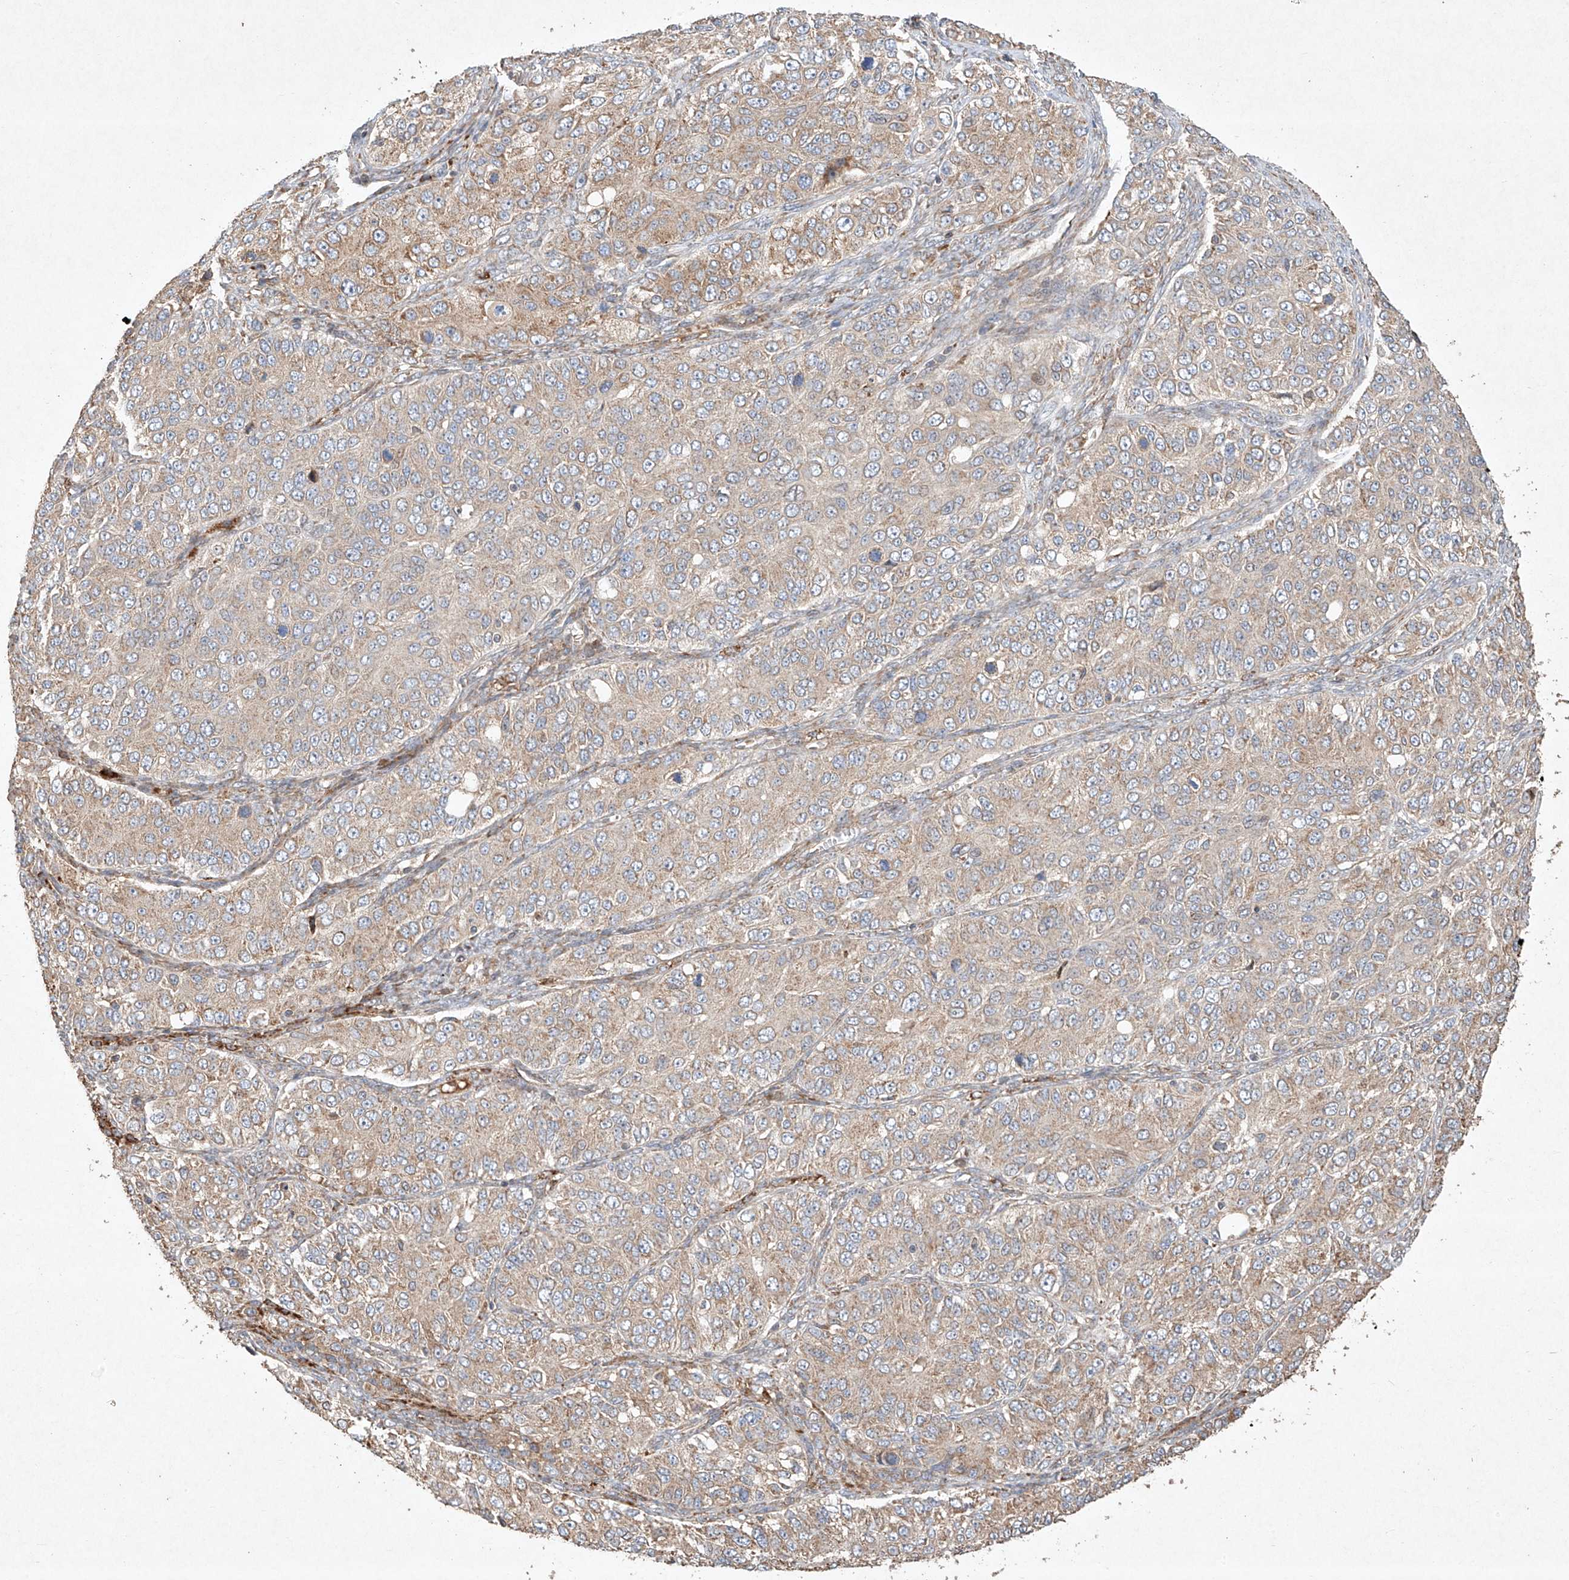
{"staining": {"intensity": "weak", "quantity": ">75%", "location": "cytoplasmic/membranous"}, "tissue": "ovarian cancer", "cell_type": "Tumor cells", "image_type": "cancer", "snomed": [{"axis": "morphology", "description": "Carcinoma, endometroid"}, {"axis": "topography", "description": "Ovary"}], "caption": "Approximately >75% of tumor cells in human ovarian cancer (endometroid carcinoma) show weak cytoplasmic/membranous protein staining as visualized by brown immunohistochemical staining.", "gene": "SEMA3B", "patient": {"sex": "female", "age": 51}}